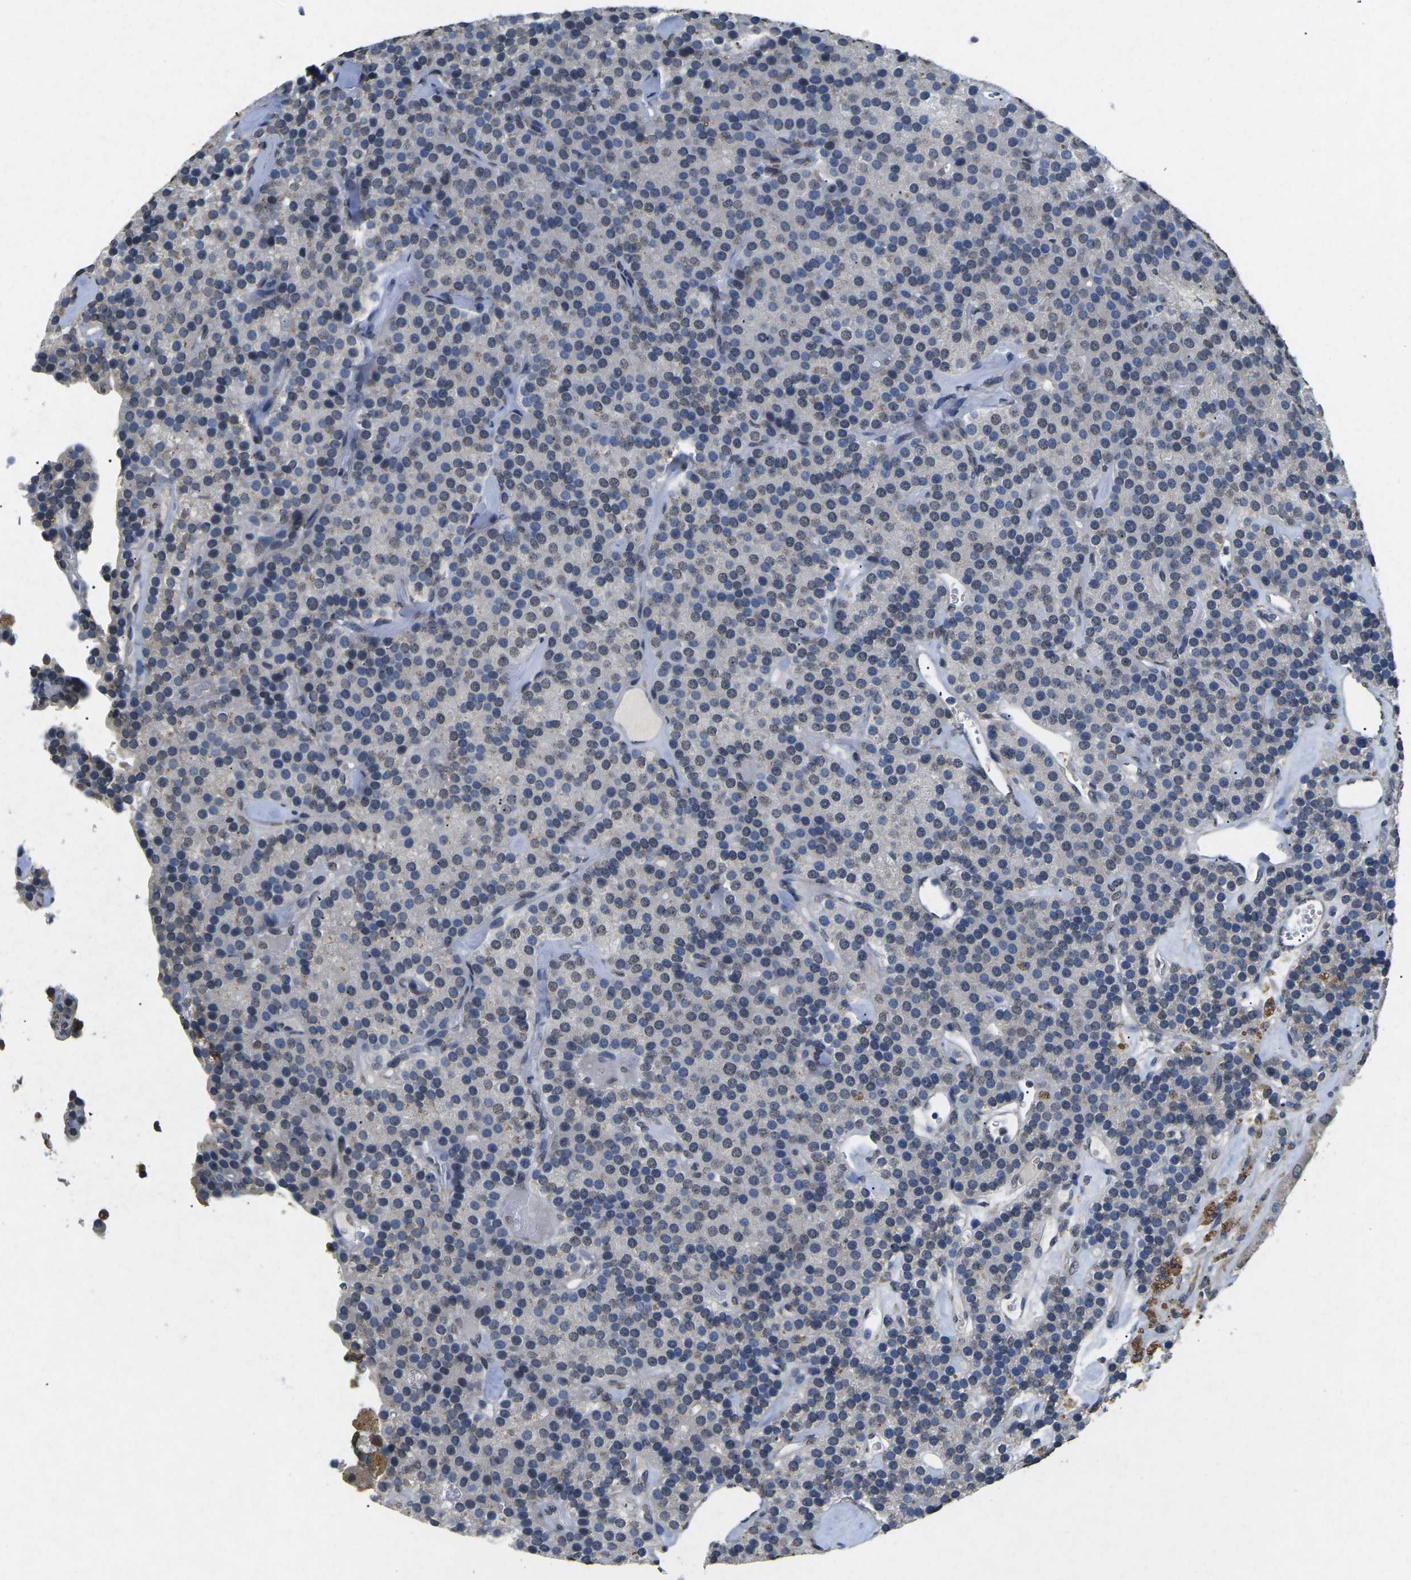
{"staining": {"intensity": "weak", "quantity": "25%-75%", "location": "cytoplasmic/membranous"}, "tissue": "parathyroid gland", "cell_type": "Glandular cells", "image_type": "normal", "snomed": [{"axis": "morphology", "description": "Normal tissue, NOS"}, {"axis": "morphology", "description": "Adenoma, NOS"}, {"axis": "topography", "description": "Parathyroid gland"}], "caption": "This is an image of immunohistochemistry staining of benign parathyroid gland, which shows weak positivity in the cytoplasmic/membranous of glandular cells.", "gene": "SCNN1B", "patient": {"sex": "female", "age": 86}}